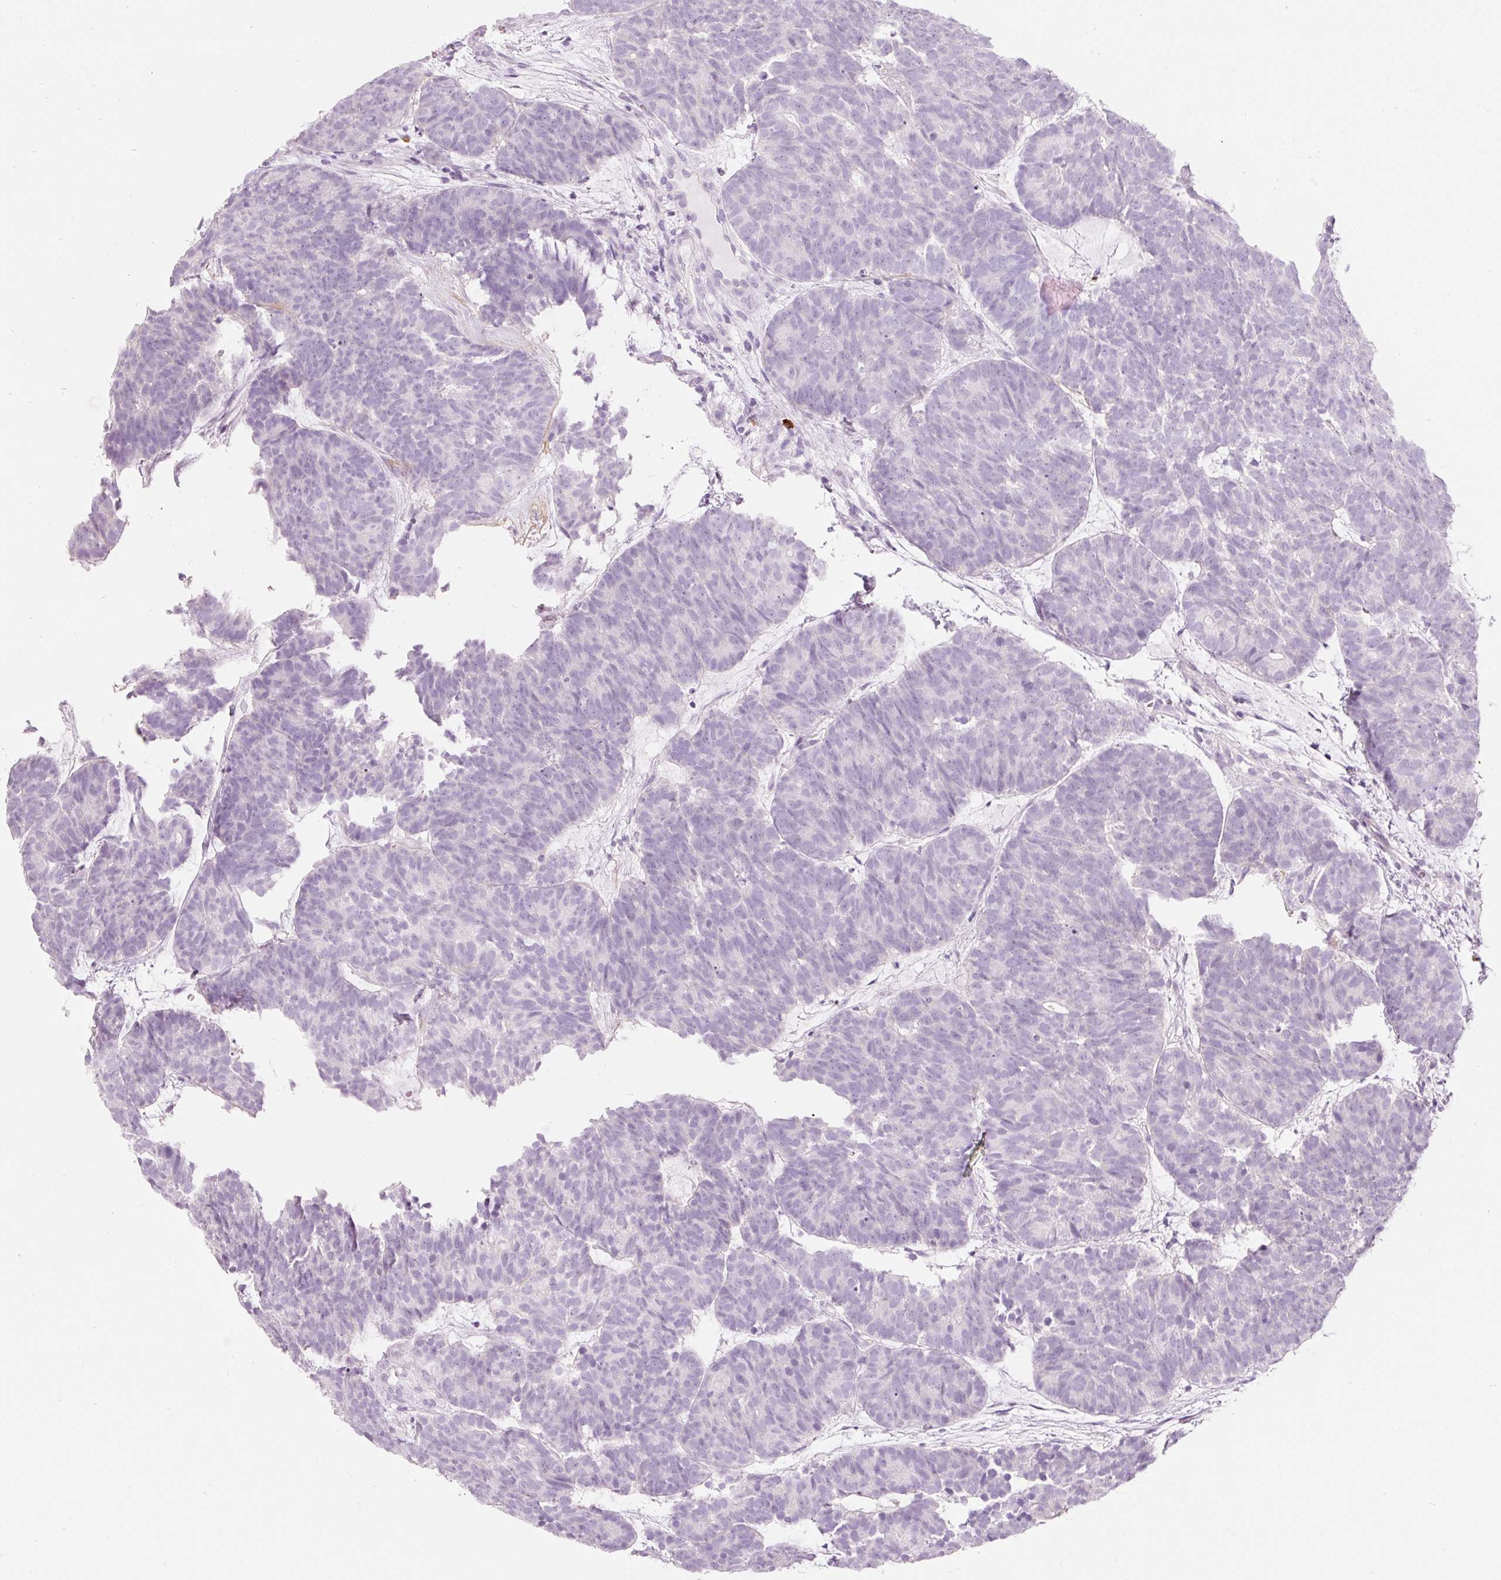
{"staining": {"intensity": "negative", "quantity": "none", "location": "none"}, "tissue": "head and neck cancer", "cell_type": "Tumor cells", "image_type": "cancer", "snomed": [{"axis": "morphology", "description": "Adenocarcinoma, NOS"}, {"axis": "topography", "description": "Head-Neck"}], "caption": "DAB (3,3'-diaminobenzidine) immunohistochemical staining of adenocarcinoma (head and neck) shows no significant expression in tumor cells.", "gene": "CMA1", "patient": {"sex": "female", "age": 81}}